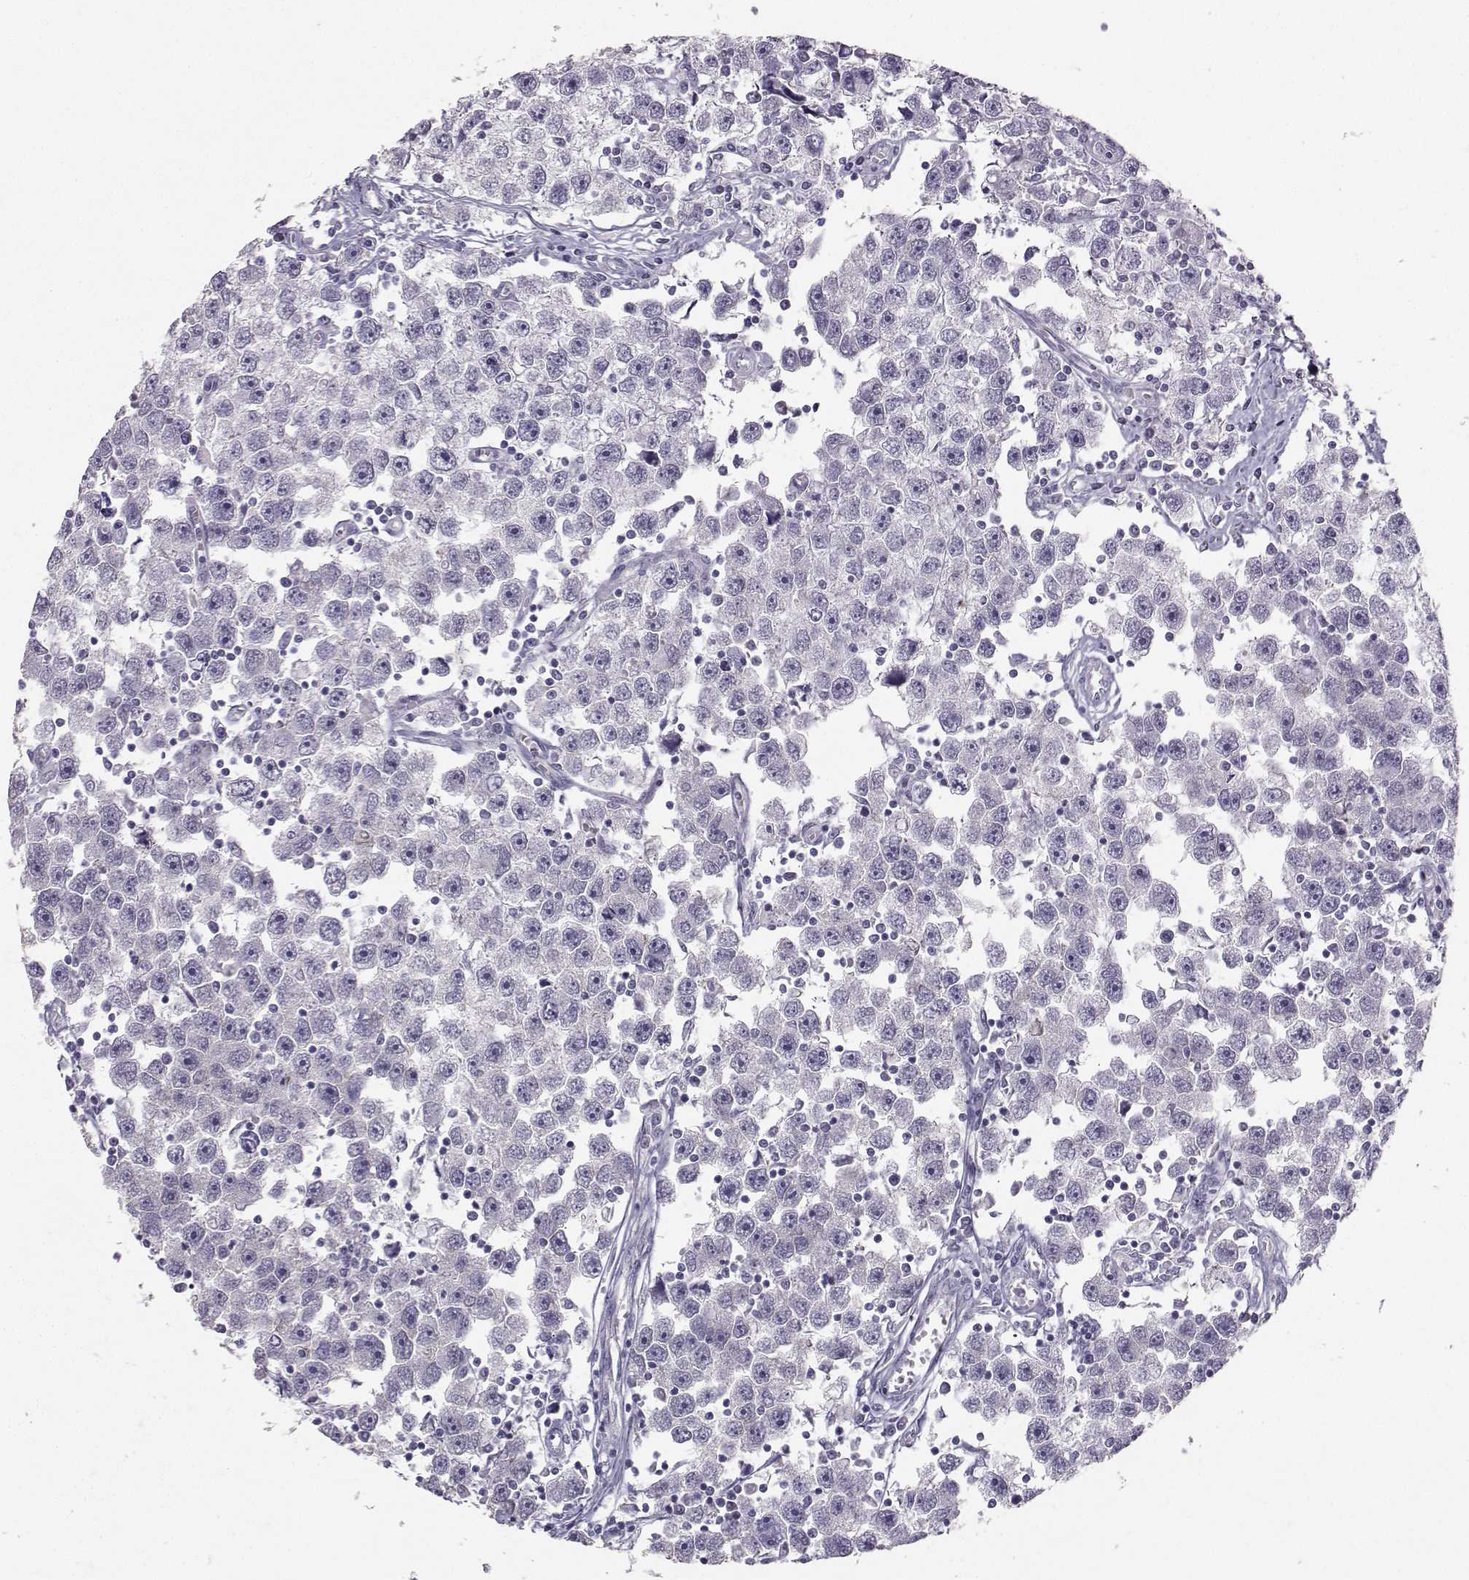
{"staining": {"intensity": "negative", "quantity": "none", "location": "none"}, "tissue": "testis cancer", "cell_type": "Tumor cells", "image_type": "cancer", "snomed": [{"axis": "morphology", "description": "Seminoma, NOS"}, {"axis": "topography", "description": "Testis"}], "caption": "The micrograph shows no significant staining in tumor cells of testis cancer.", "gene": "PKP2", "patient": {"sex": "male", "age": 30}}